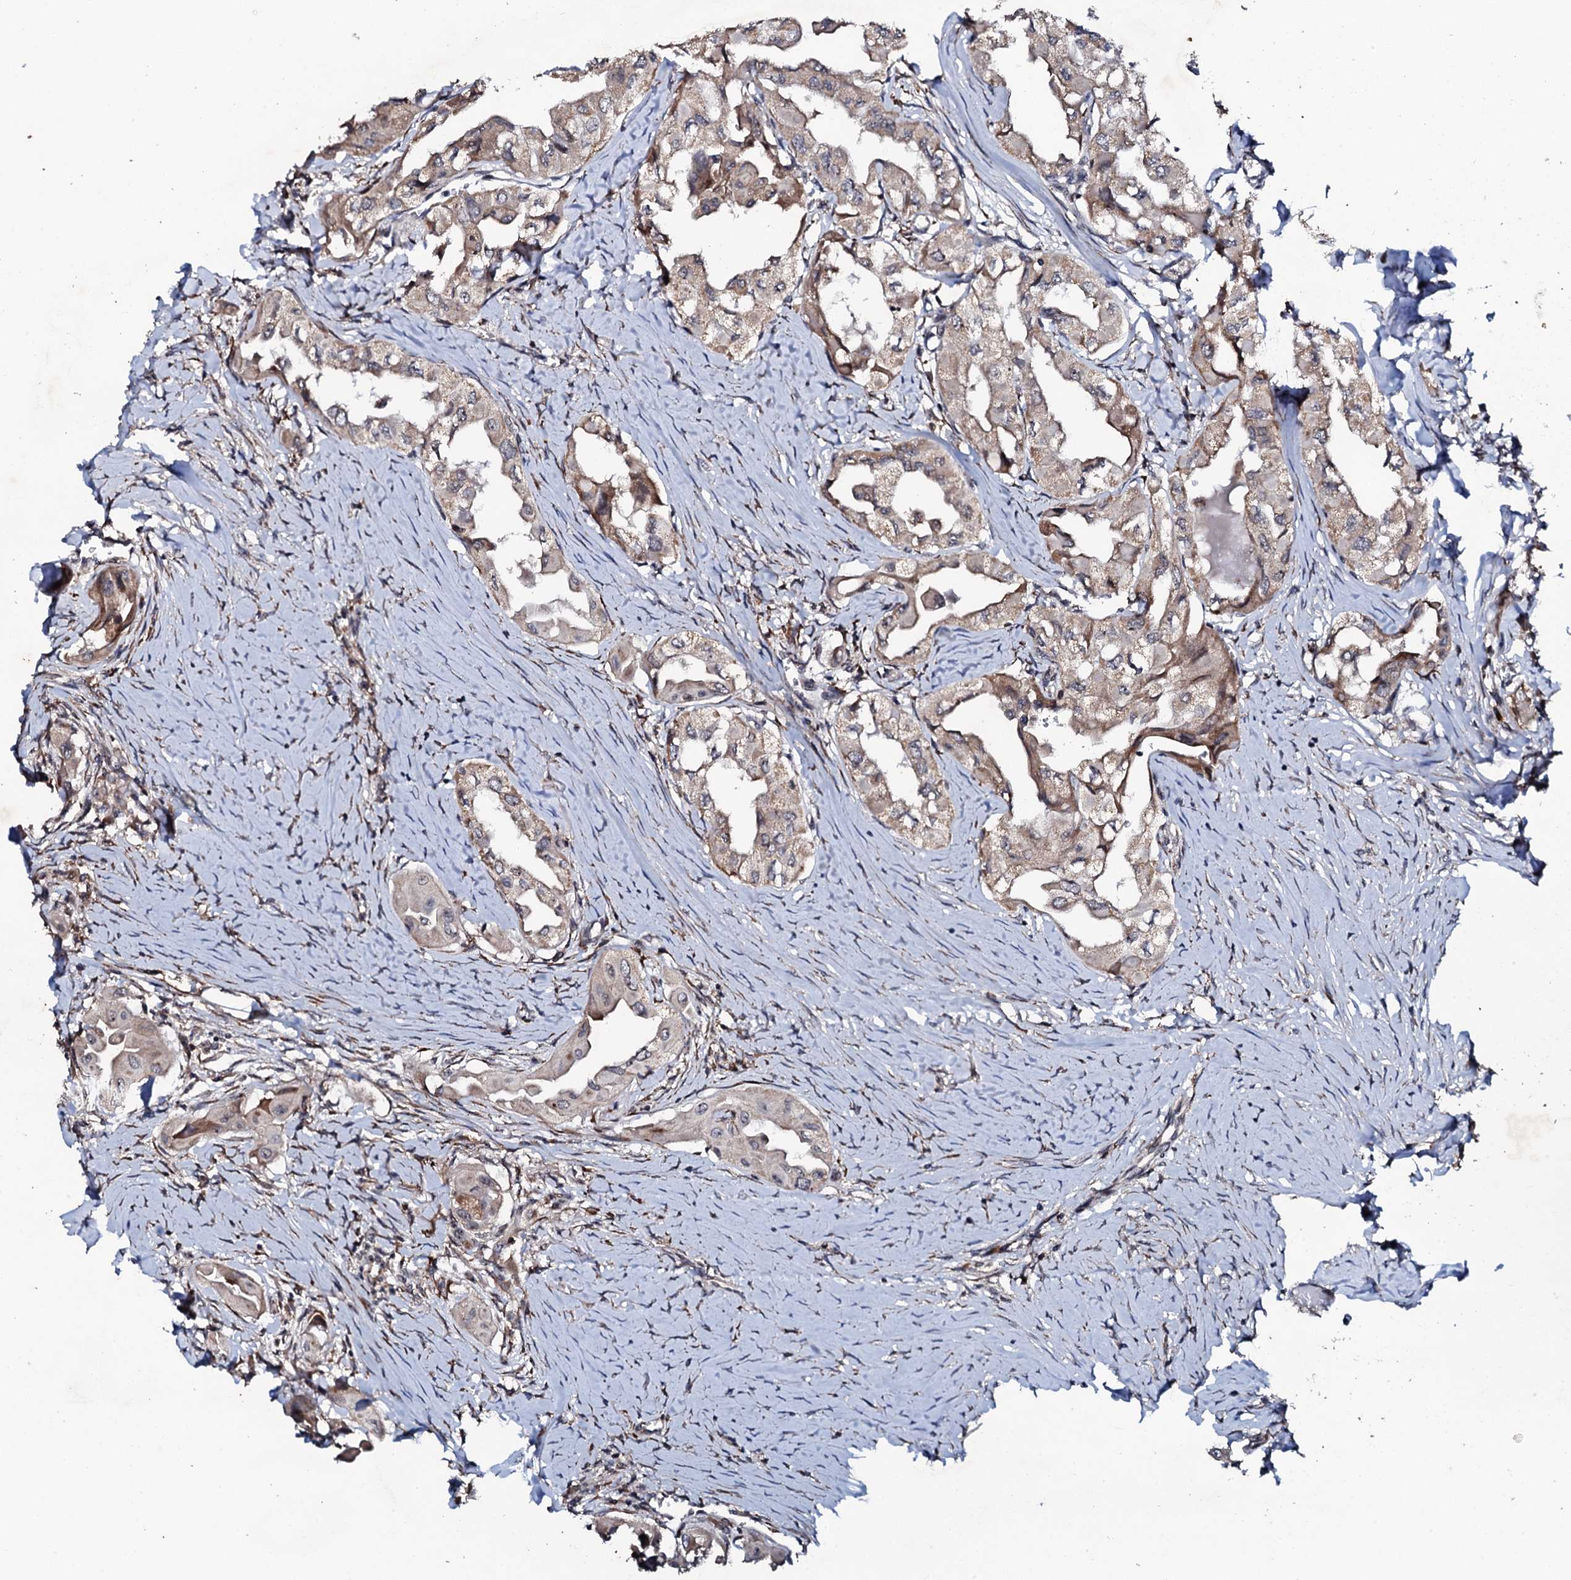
{"staining": {"intensity": "weak", "quantity": ">75%", "location": "cytoplasmic/membranous"}, "tissue": "thyroid cancer", "cell_type": "Tumor cells", "image_type": "cancer", "snomed": [{"axis": "morphology", "description": "Papillary adenocarcinoma, NOS"}, {"axis": "topography", "description": "Thyroid gland"}], "caption": "Weak cytoplasmic/membranous protein positivity is identified in approximately >75% of tumor cells in thyroid papillary adenocarcinoma.", "gene": "FAM111A", "patient": {"sex": "female", "age": 59}}